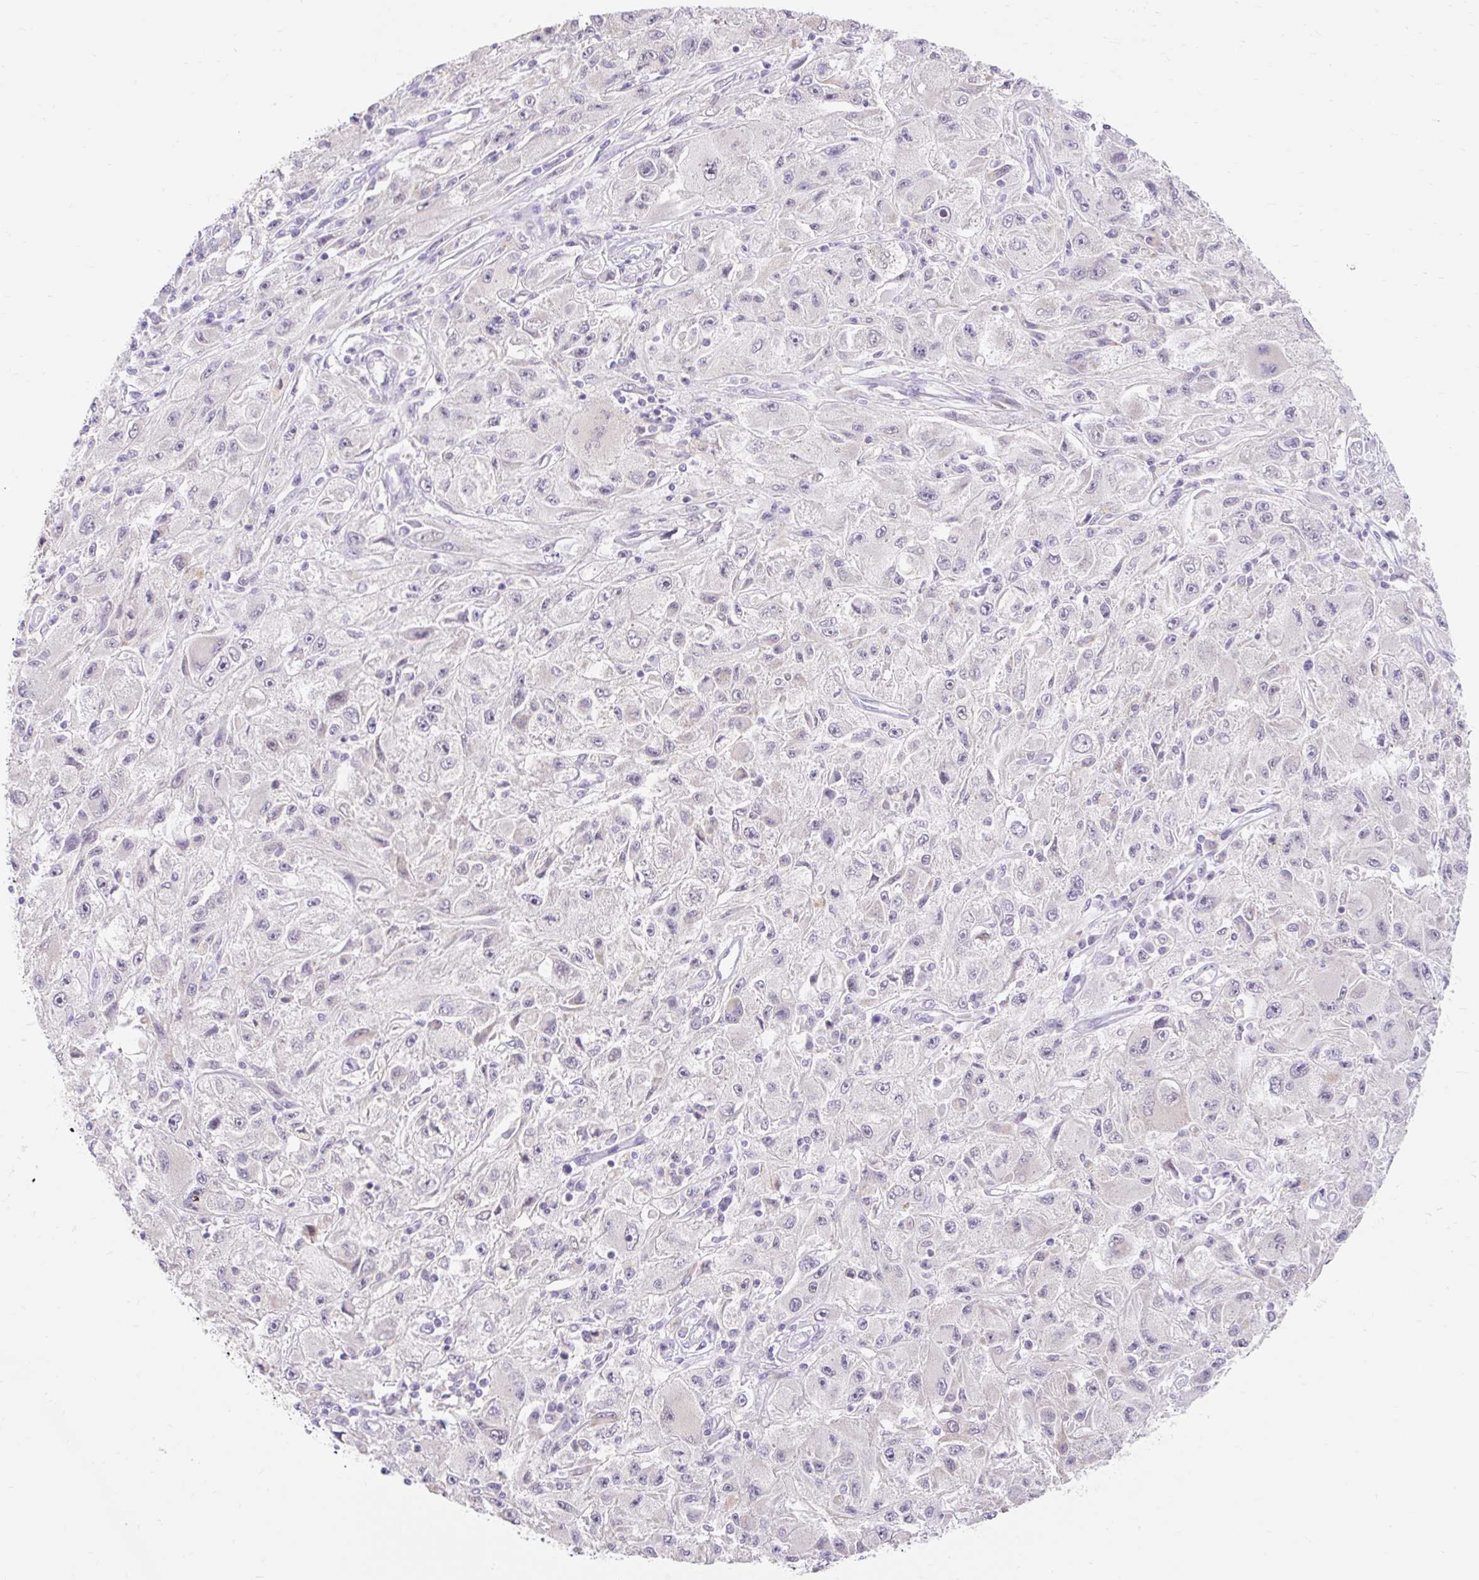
{"staining": {"intensity": "negative", "quantity": "none", "location": "none"}, "tissue": "melanoma", "cell_type": "Tumor cells", "image_type": "cancer", "snomed": [{"axis": "morphology", "description": "Malignant melanoma, Metastatic site"}, {"axis": "topography", "description": "Skin"}], "caption": "Human malignant melanoma (metastatic site) stained for a protein using immunohistochemistry reveals no staining in tumor cells.", "gene": "ITPK1", "patient": {"sex": "male", "age": 53}}